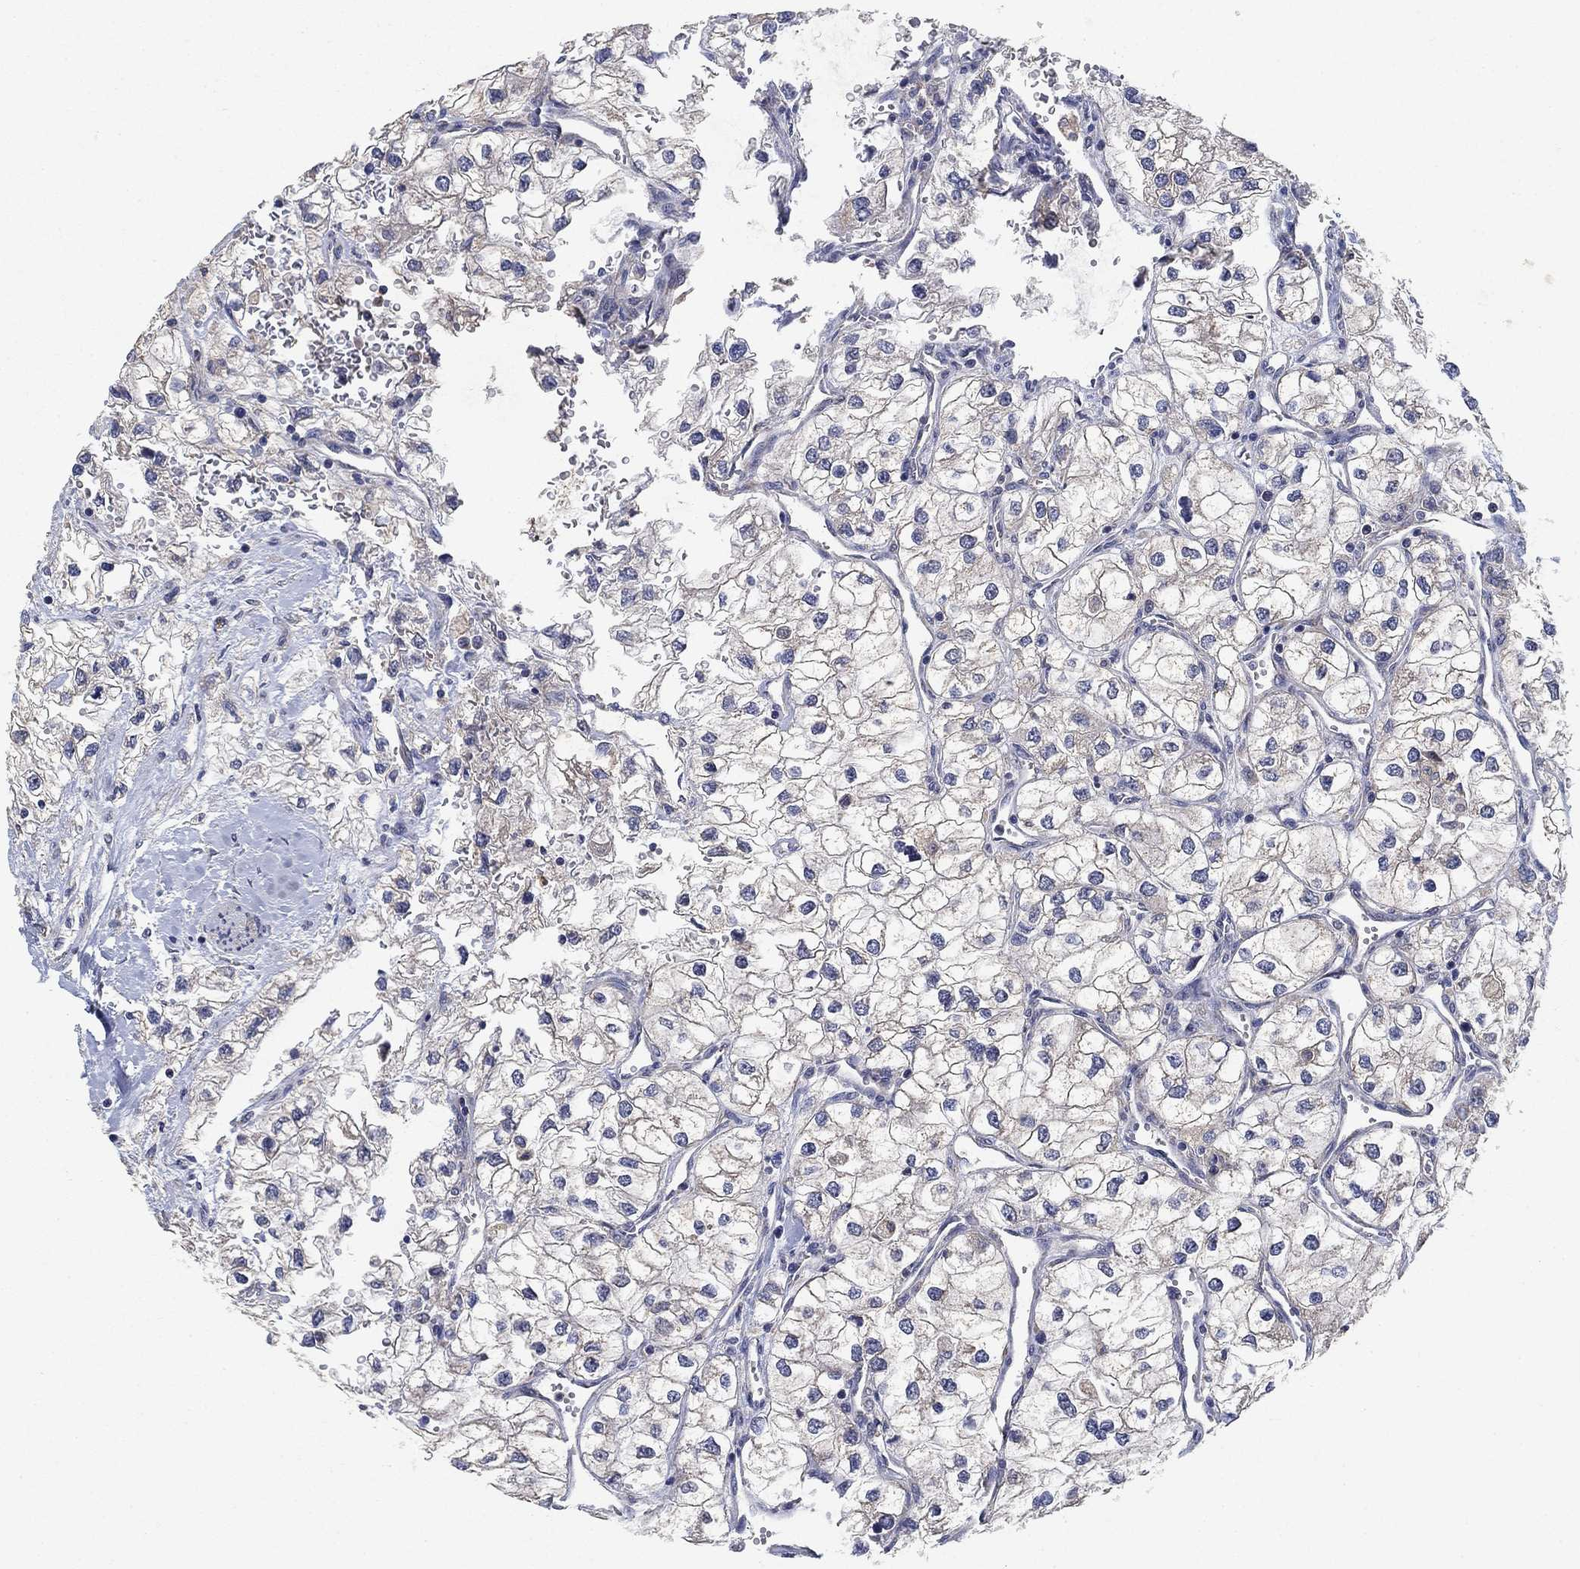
{"staining": {"intensity": "negative", "quantity": "none", "location": "none"}, "tissue": "renal cancer", "cell_type": "Tumor cells", "image_type": "cancer", "snomed": [{"axis": "morphology", "description": "Adenocarcinoma, NOS"}, {"axis": "topography", "description": "Kidney"}], "caption": "This is an immunohistochemistry photomicrograph of human adenocarcinoma (renal). There is no positivity in tumor cells.", "gene": "MCUR1", "patient": {"sex": "male", "age": 59}}